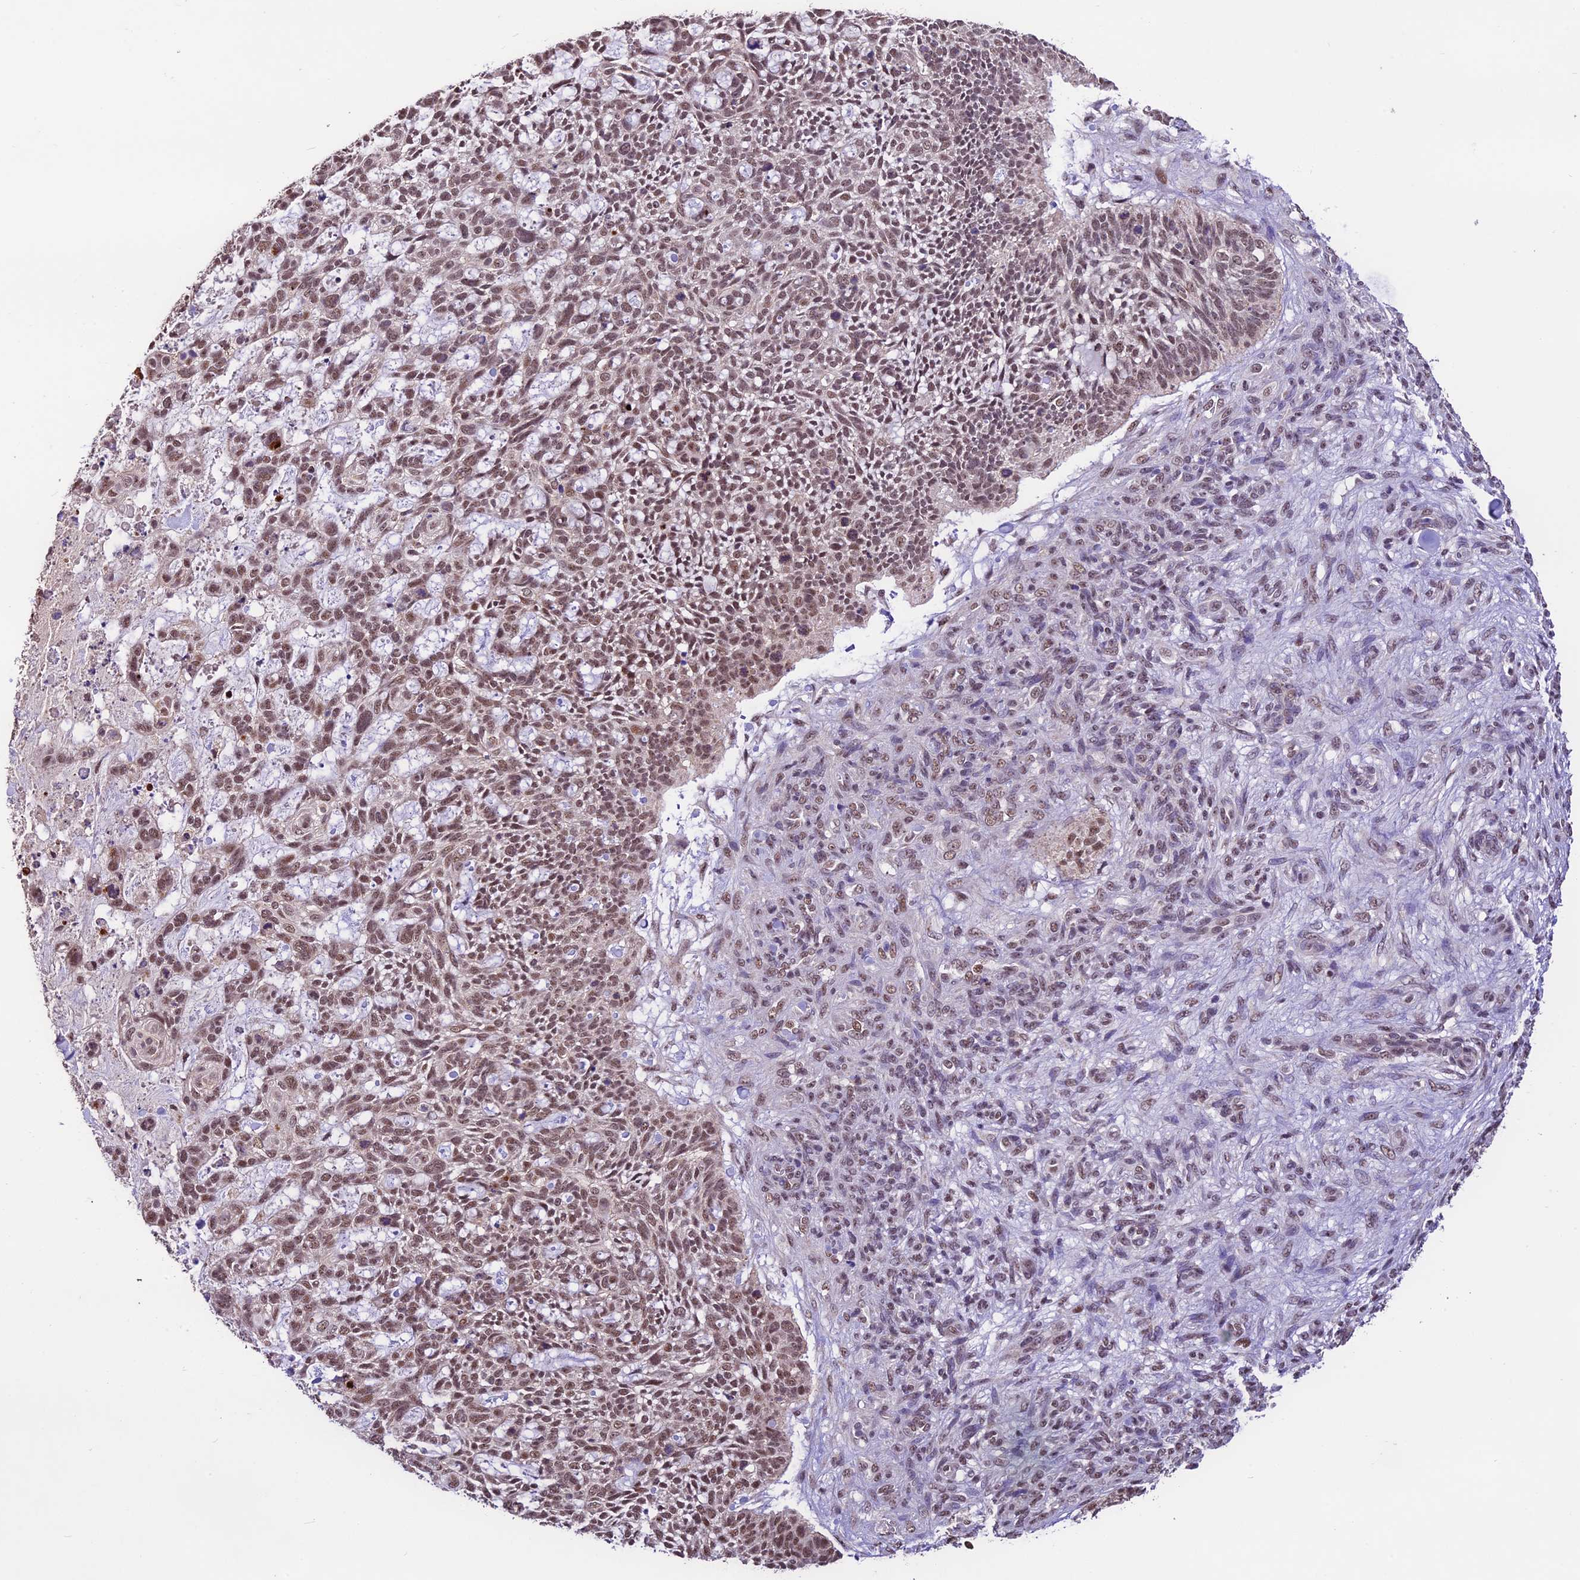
{"staining": {"intensity": "moderate", "quantity": ">75%", "location": "nuclear"}, "tissue": "skin cancer", "cell_type": "Tumor cells", "image_type": "cancer", "snomed": [{"axis": "morphology", "description": "Basal cell carcinoma"}, {"axis": "topography", "description": "Skin"}], "caption": "Moderate nuclear positivity for a protein is present in approximately >75% of tumor cells of skin cancer using immunohistochemistry (IHC).", "gene": "CARS2", "patient": {"sex": "male", "age": 88}}